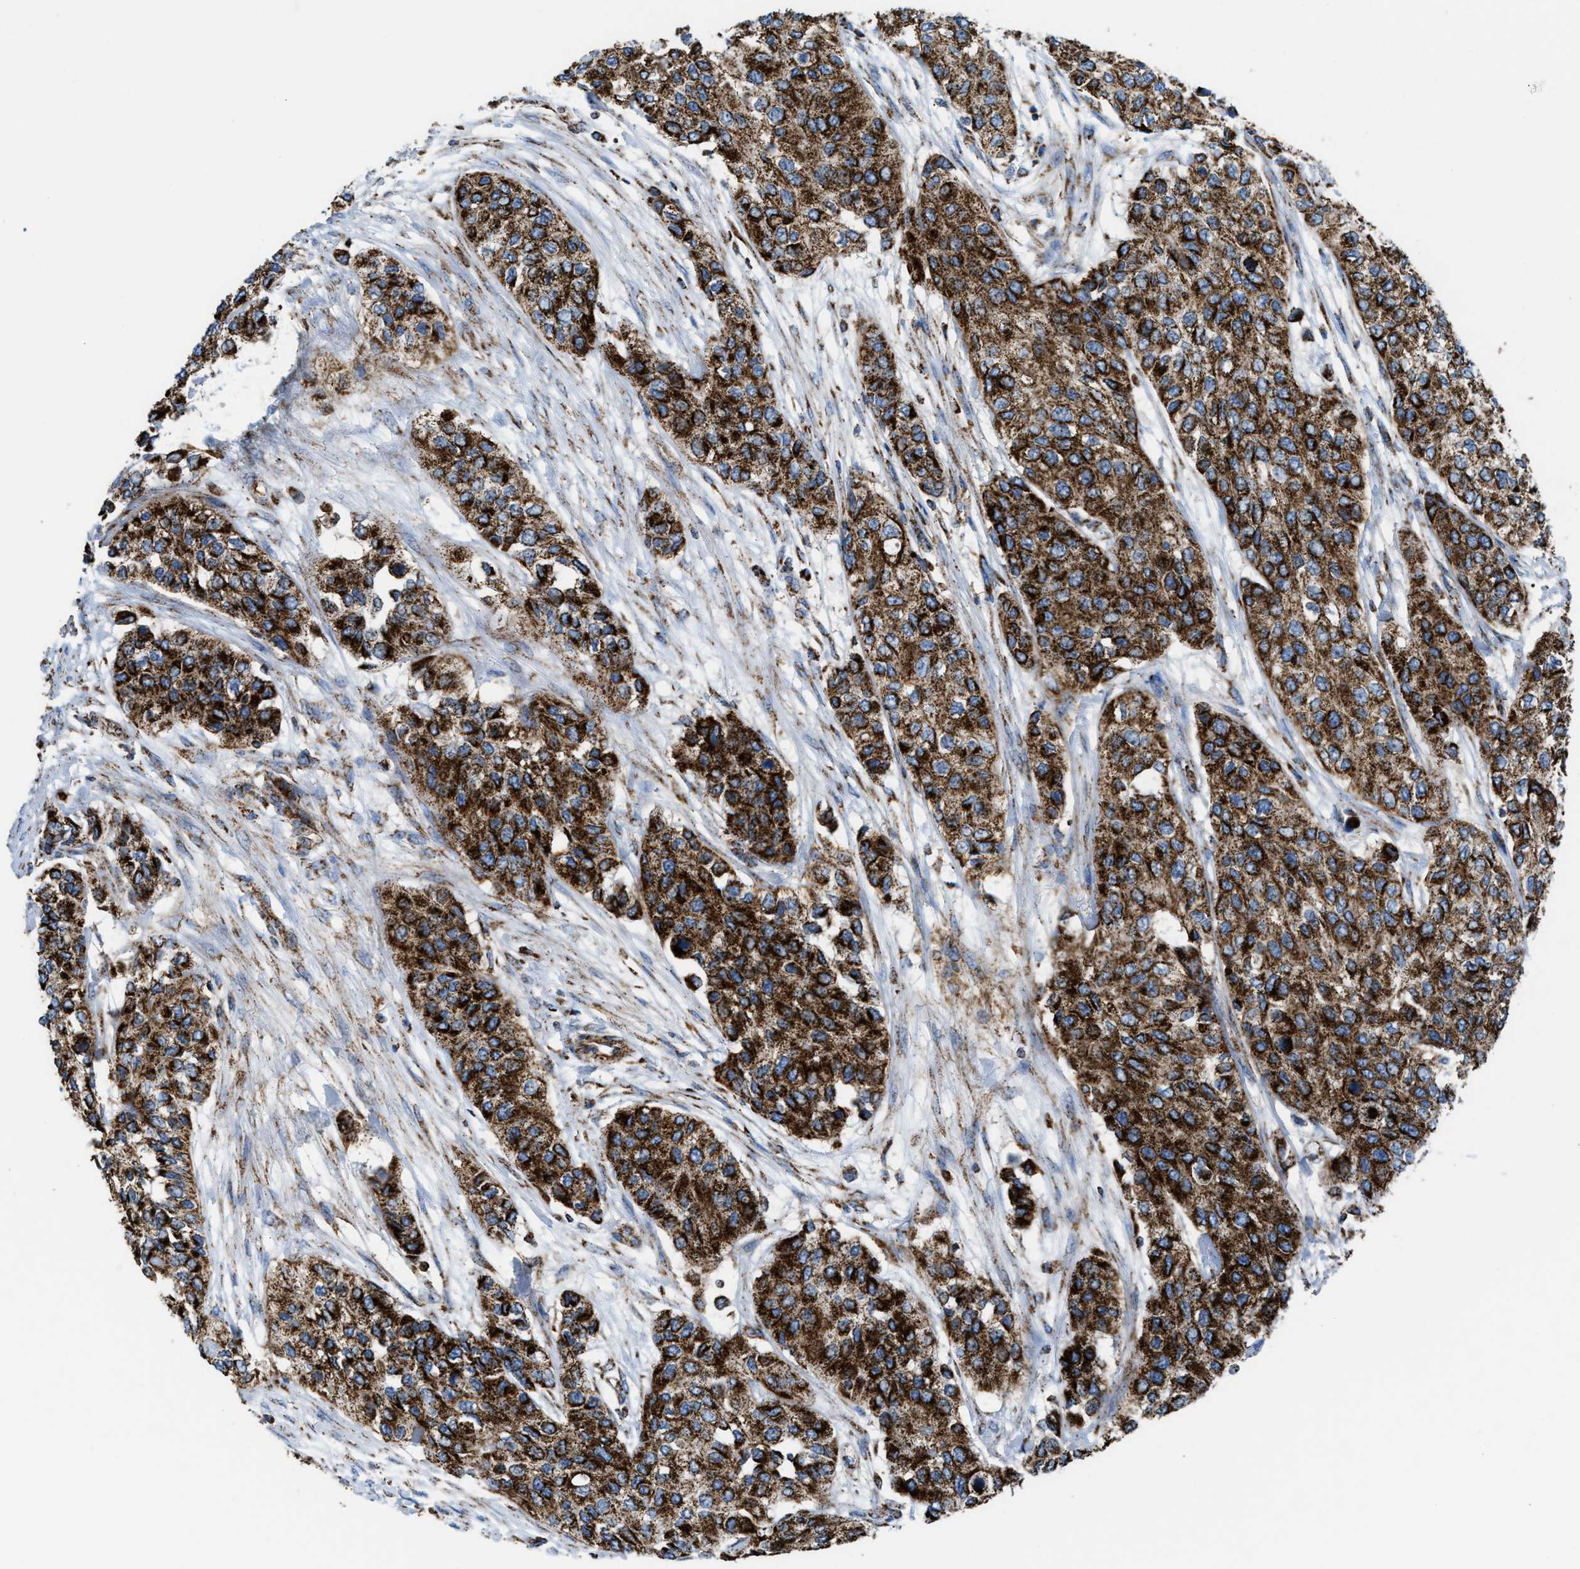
{"staining": {"intensity": "strong", "quantity": ">75%", "location": "cytoplasmic/membranous"}, "tissue": "urothelial cancer", "cell_type": "Tumor cells", "image_type": "cancer", "snomed": [{"axis": "morphology", "description": "Urothelial carcinoma, High grade"}, {"axis": "topography", "description": "Urinary bladder"}], "caption": "Protein staining of urothelial carcinoma (high-grade) tissue displays strong cytoplasmic/membranous positivity in about >75% of tumor cells. The protein is stained brown, and the nuclei are stained in blue (DAB IHC with brightfield microscopy, high magnification).", "gene": "ECHS1", "patient": {"sex": "female", "age": 56}}